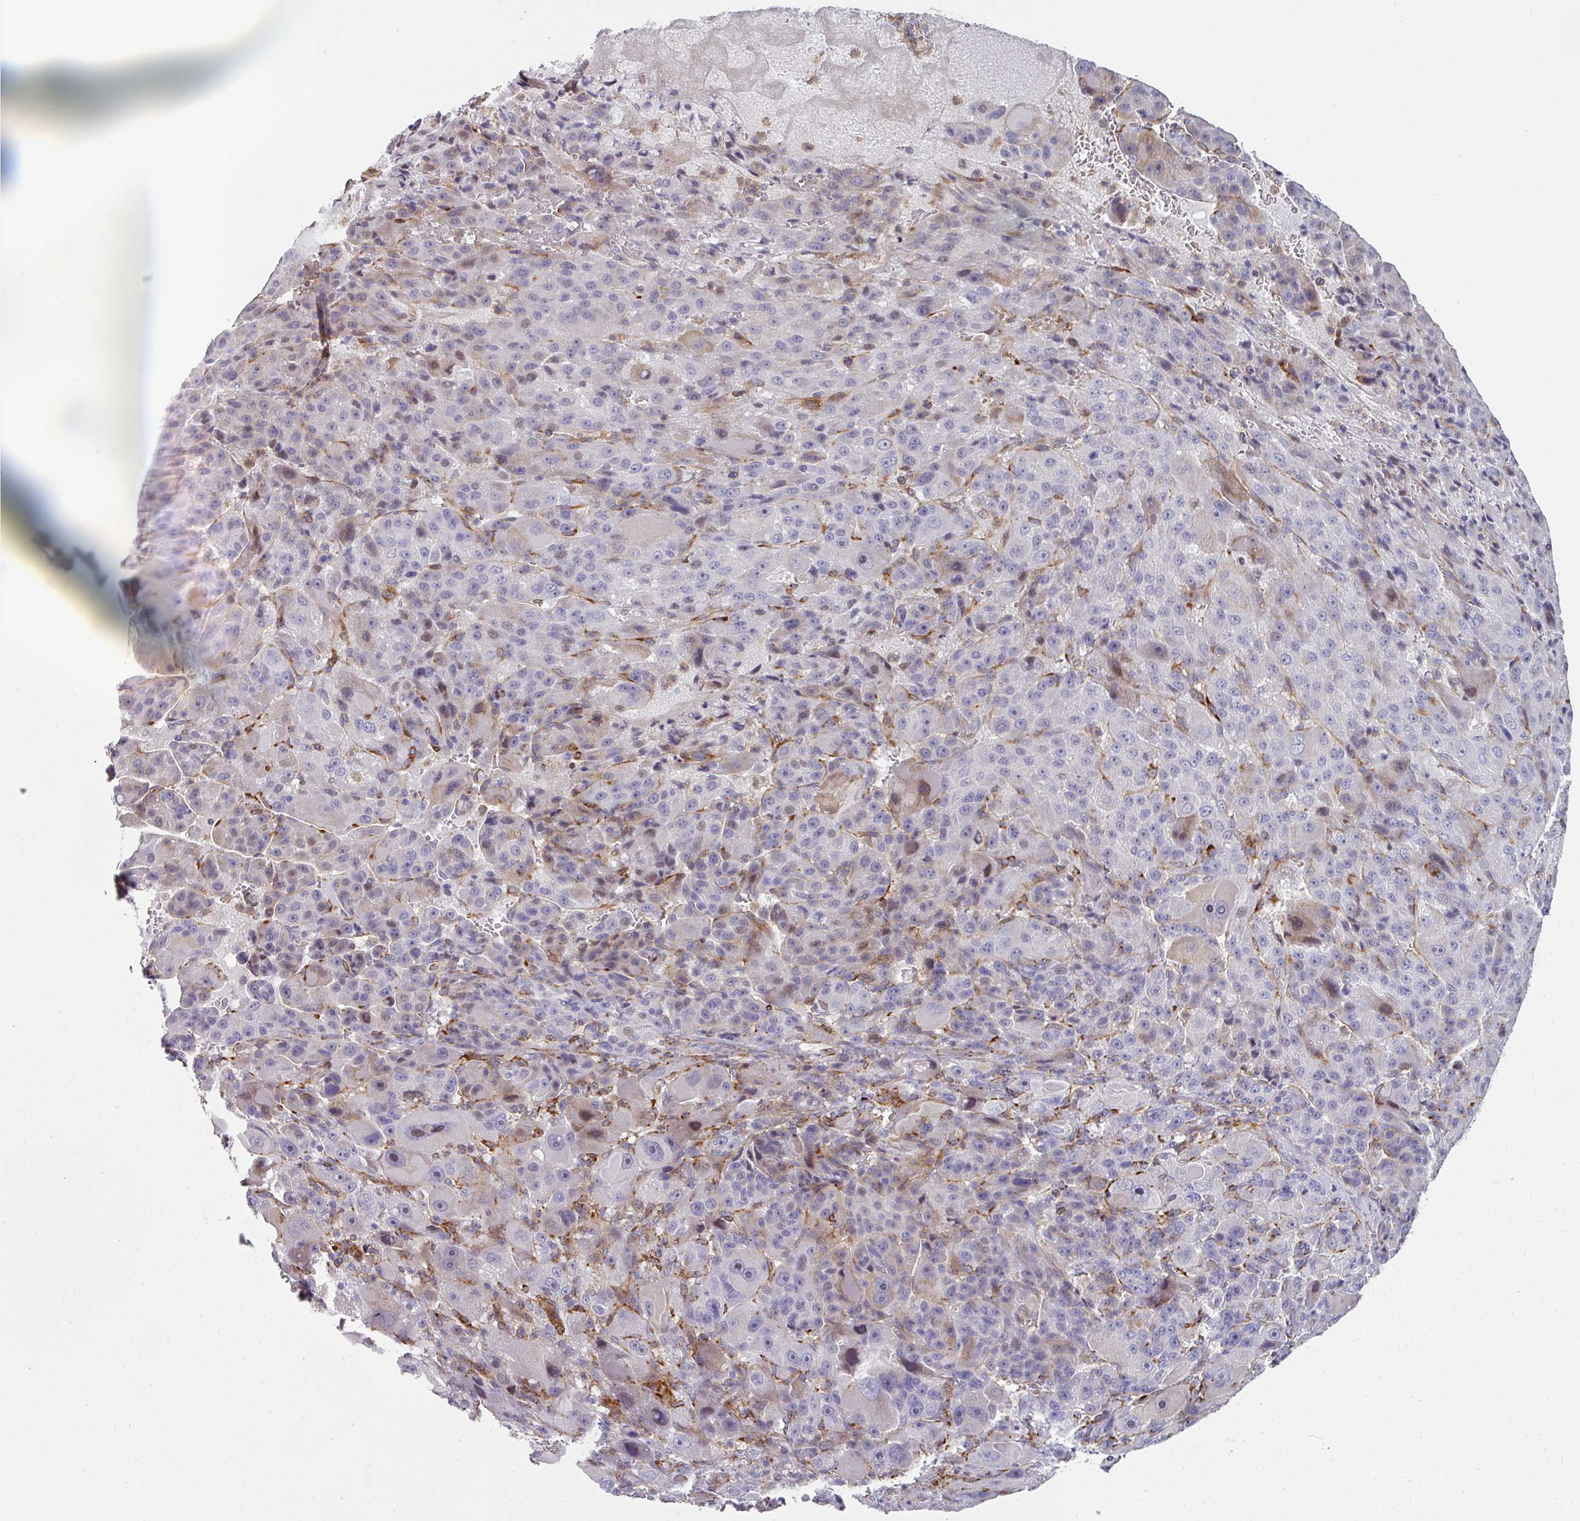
{"staining": {"intensity": "negative", "quantity": "none", "location": "none"}, "tissue": "liver cancer", "cell_type": "Tumor cells", "image_type": "cancer", "snomed": [{"axis": "morphology", "description": "Carcinoma, Hepatocellular, NOS"}, {"axis": "topography", "description": "Liver"}], "caption": "Immunohistochemical staining of liver cancer shows no significant expression in tumor cells. (Brightfield microscopy of DAB (3,3'-diaminobenzidine) immunohistochemistry (IHC) at high magnification).", "gene": "BEND5", "patient": {"sex": "male", "age": 76}}